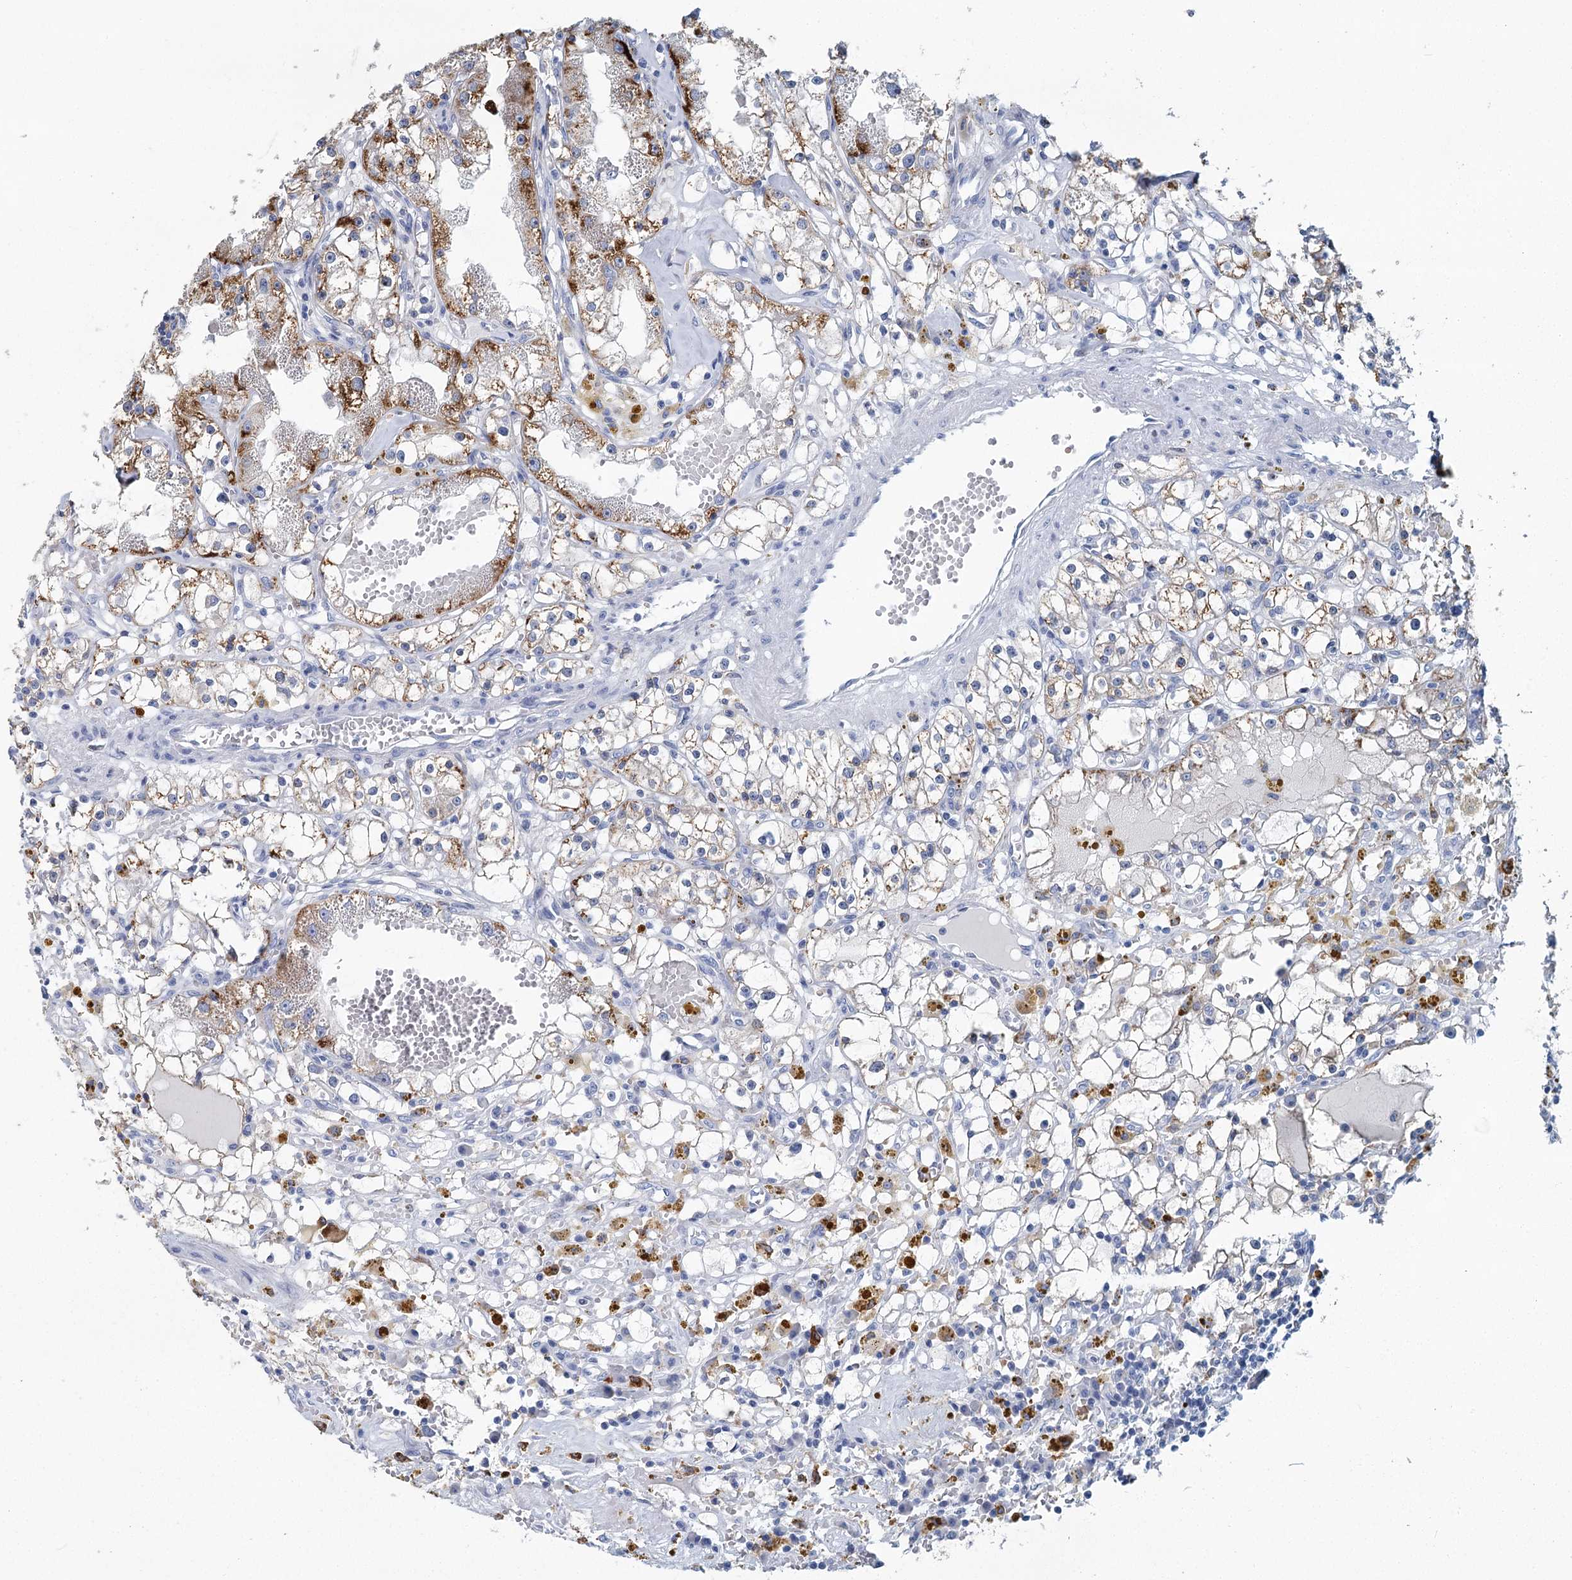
{"staining": {"intensity": "moderate", "quantity": ">75%", "location": "cytoplasmic/membranous"}, "tissue": "renal cancer", "cell_type": "Tumor cells", "image_type": "cancer", "snomed": [{"axis": "morphology", "description": "Adenocarcinoma, NOS"}, {"axis": "topography", "description": "Kidney"}], "caption": "Protein expression analysis of human renal adenocarcinoma reveals moderate cytoplasmic/membranous expression in approximately >75% of tumor cells.", "gene": "METTL7B", "patient": {"sex": "male", "age": 56}}